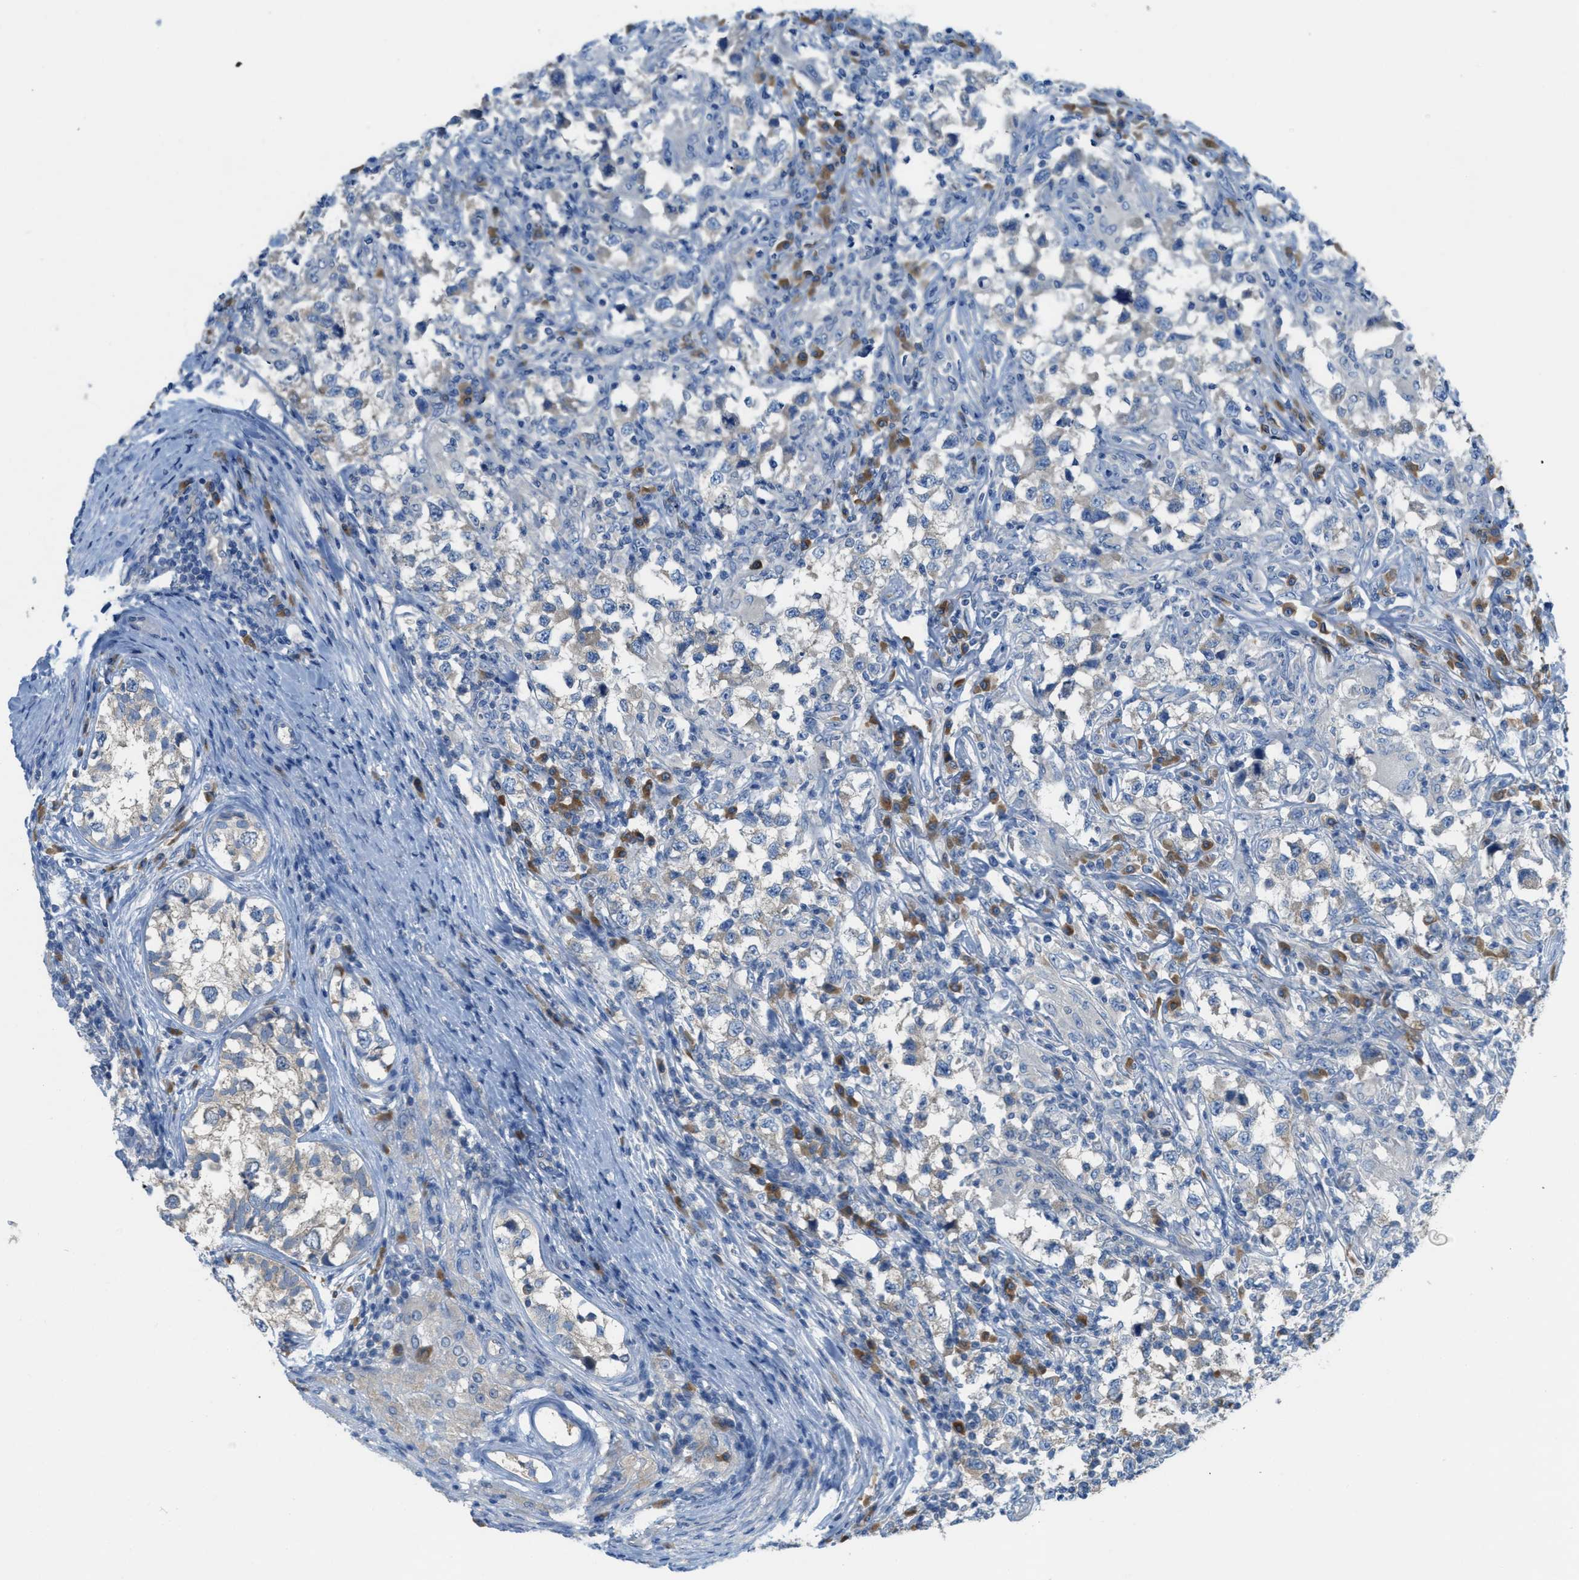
{"staining": {"intensity": "negative", "quantity": "none", "location": "none"}, "tissue": "testis cancer", "cell_type": "Tumor cells", "image_type": "cancer", "snomed": [{"axis": "morphology", "description": "Carcinoma, Embryonal, NOS"}, {"axis": "topography", "description": "Testis"}], "caption": "This is an immunohistochemistry image of testis embryonal carcinoma. There is no expression in tumor cells.", "gene": "UBA5", "patient": {"sex": "male", "age": 21}}